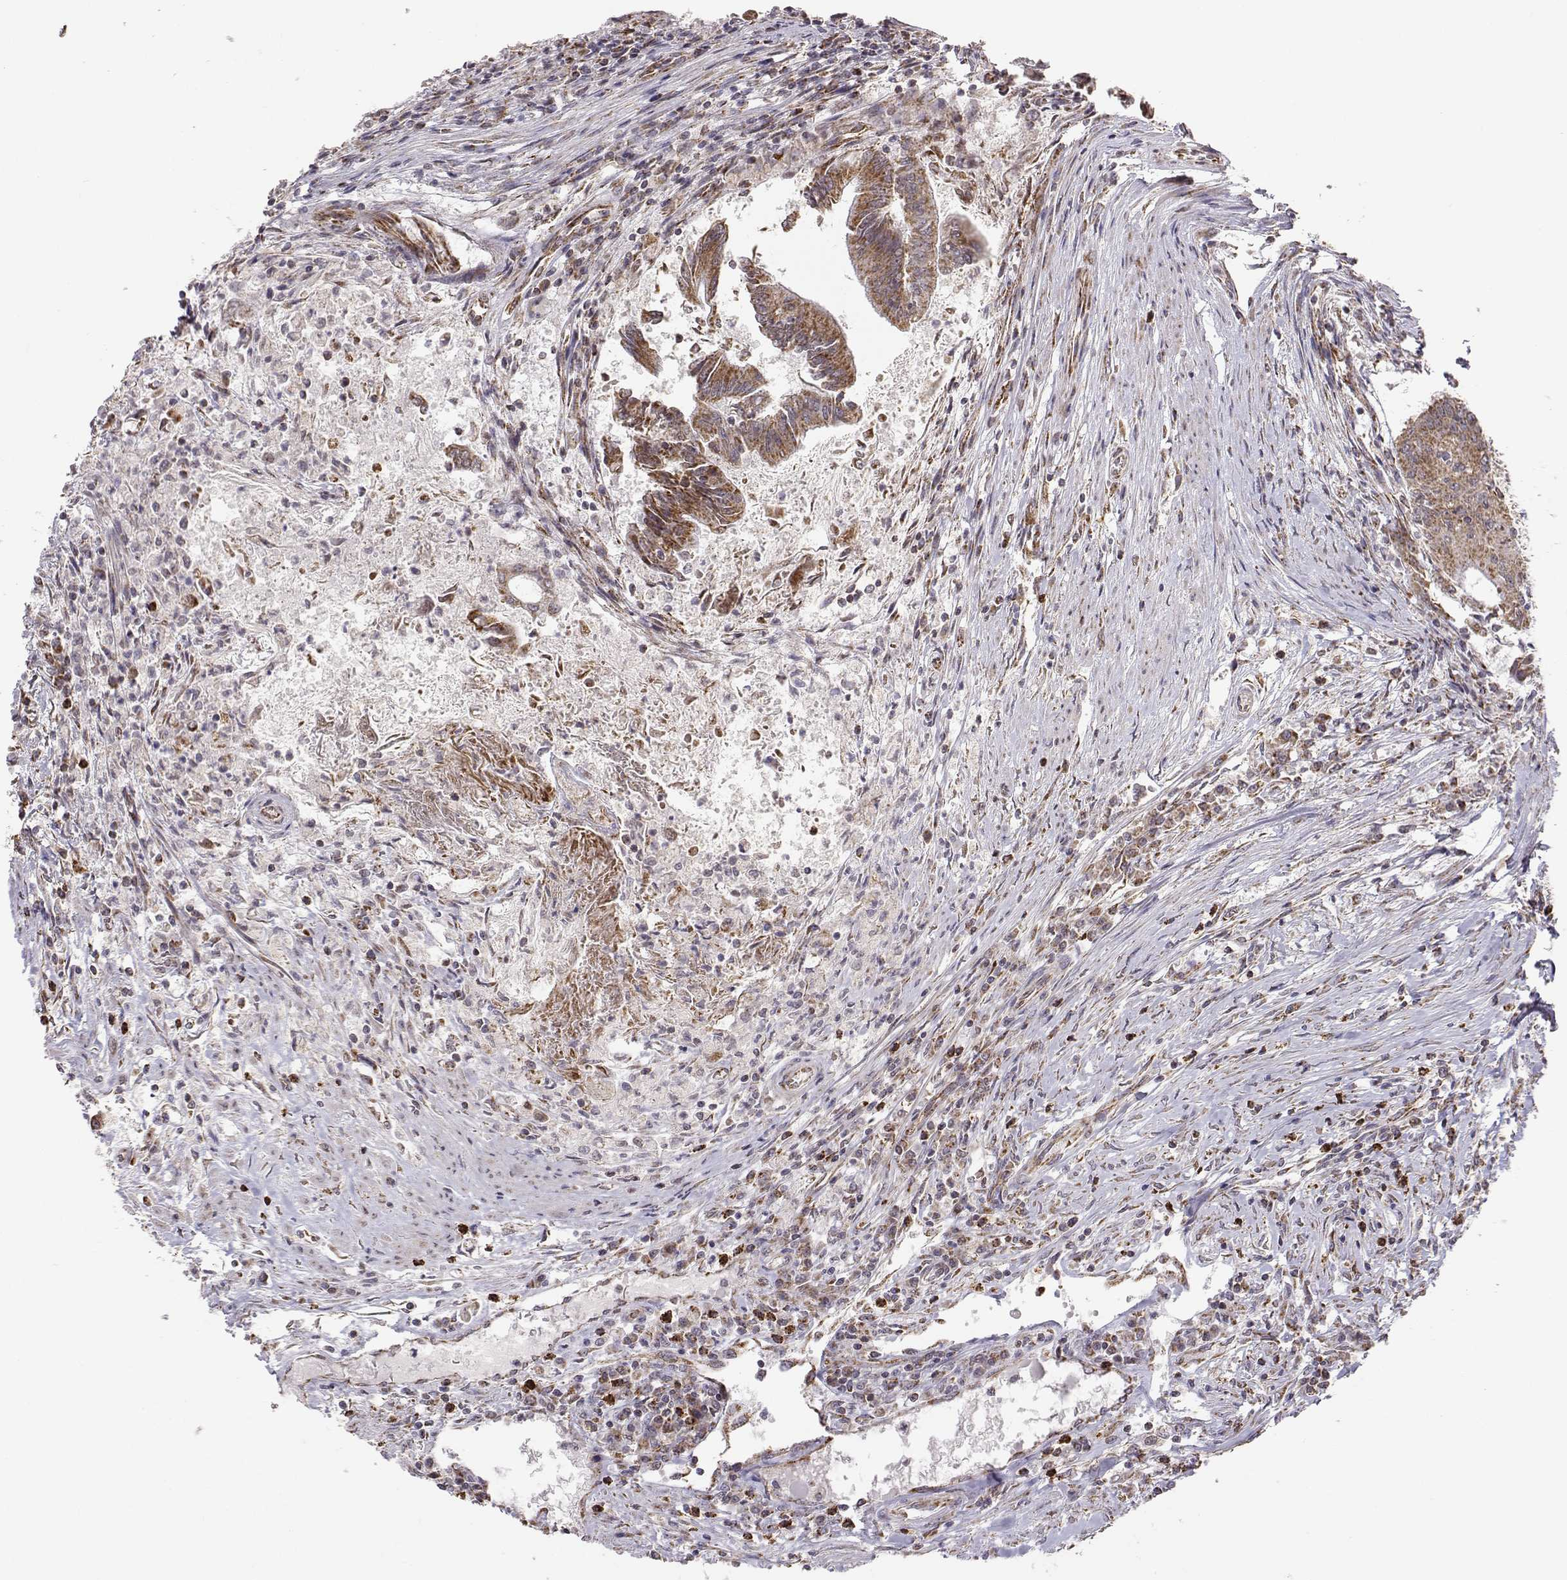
{"staining": {"intensity": "strong", "quantity": ">75%", "location": "cytoplasmic/membranous"}, "tissue": "colorectal cancer", "cell_type": "Tumor cells", "image_type": "cancer", "snomed": [{"axis": "morphology", "description": "Adenocarcinoma, NOS"}, {"axis": "topography", "description": "Colon"}], "caption": "Immunohistochemistry (DAB (3,3'-diaminobenzidine)) staining of adenocarcinoma (colorectal) reveals strong cytoplasmic/membranous protein expression in approximately >75% of tumor cells. (IHC, brightfield microscopy, high magnification).", "gene": "EXOG", "patient": {"sex": "female", "age": 70}}